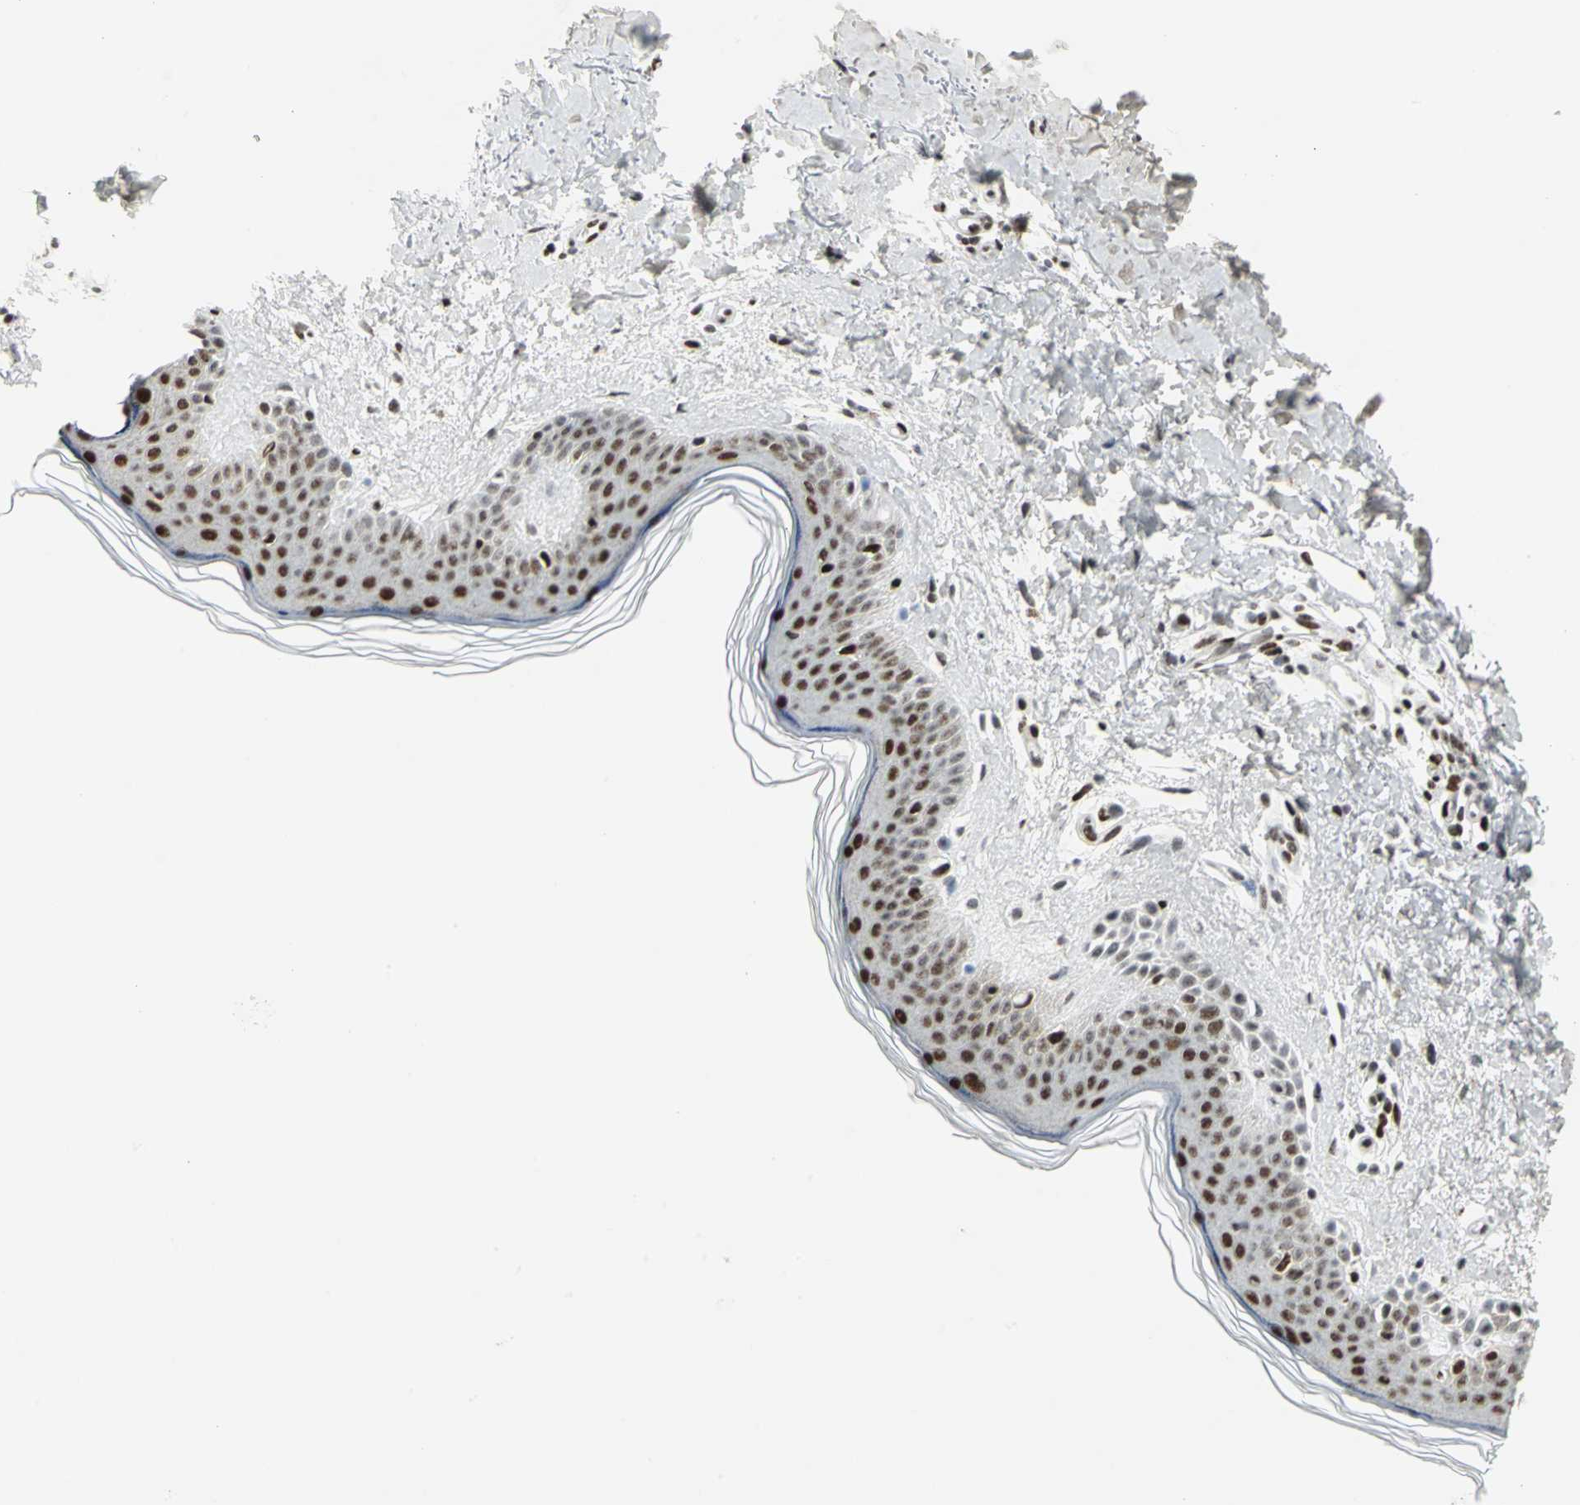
{"staining": {"intensity": "moderate", "quantity": ">75%", "location": "nuclear"}, "tissue": "skin", "cell_type": "Fibroblasts", "image_type": "normal", "snomed": [{"axis": "morphology", "description": "Normal tissue, NOS"}, {"axis": "topography", "description": "Skin"}], "caption": "Immunohistochemical staining of unremarkable human skin reveals medium levels of moderate nuclear staining in about >75% of fibroblasts. (DAB = brown stain, brightfield microscopy at high magnification).", "gene": "SMARCA4", "patient": {"sex": "female", "age": 56}}